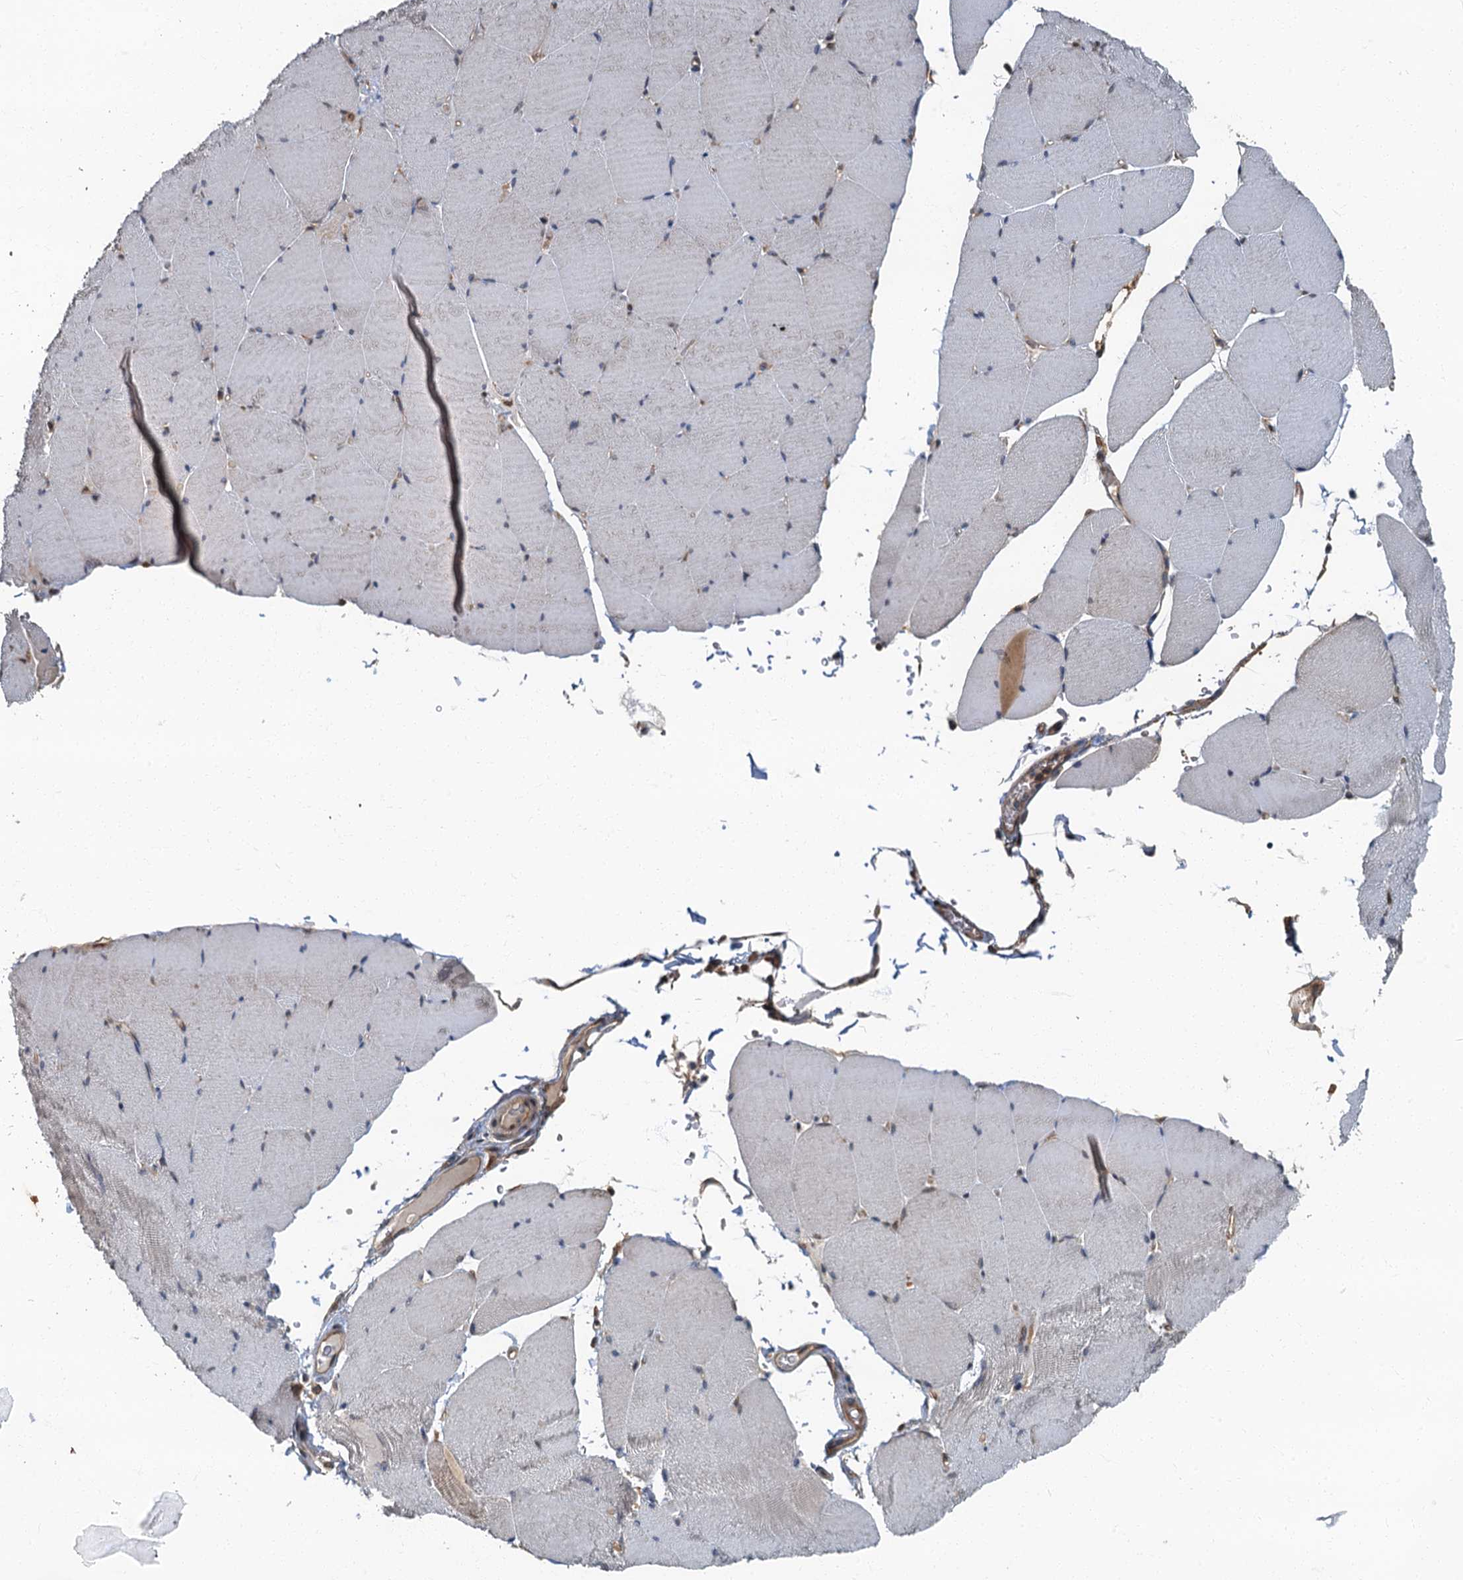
{"staining": {"intensity": "negative", "quantity": "none", "location": "none"}, "tissue": "skeletal muscle", "cell_type": "Myocytes", "image_type": "normal", "snomed": [{"axis": "morphology", "description": "Normal tissue, NOS"}, {"axis": "topography", "description": "Skeletal muscle"}, {"axis": "topography", "description": "Head-Neck"}], "caption": "A high-resolution photomicrograph shows immunohistochemistry staining of benign skeletal muscle, which shows no significant staining in myocytes.", "gene": "TBCK", "patient": {"sex": "male", "age": 66}}